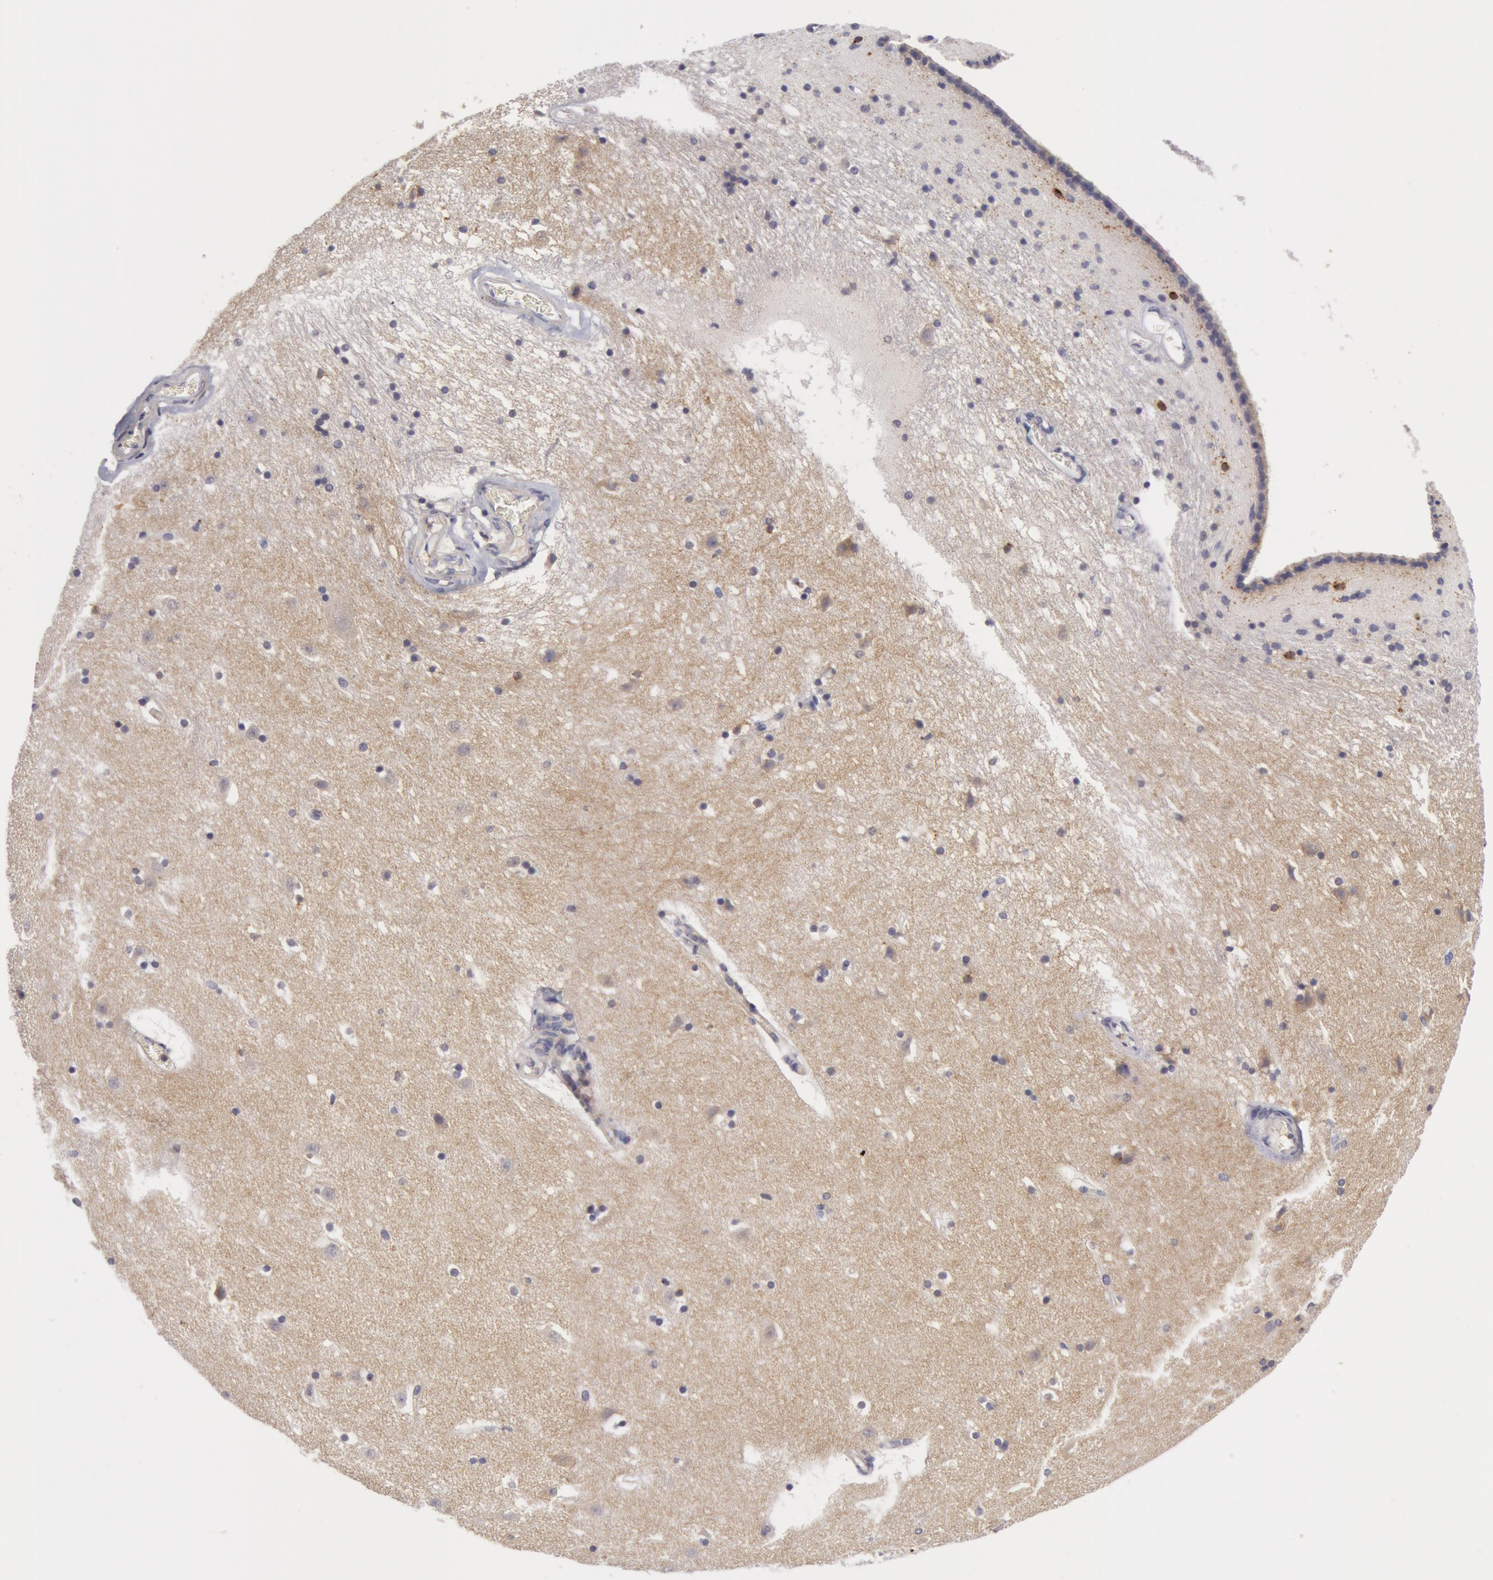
{"staining": {"intensity": "moderate", "quantity": "<25%", "location": "cytoplasmic/membranous"}, "tissue": "caudate", "cell_type": "Glial cells", "image_type": "normal", "snomed": [{"axis": "morphology", "description": "Normal tissue, NOS"}, {"axis": "topography", "description": "Lateral ventricle wall"}], "caption": "Normal caudate reveals moderate cytoplasmic/membranous expression in about <25% of glial cells (IHC, brightfield microscopy, high magnification)..", "gene": "NLGN4X", "patient": {"sex": "male", "age": 45}}